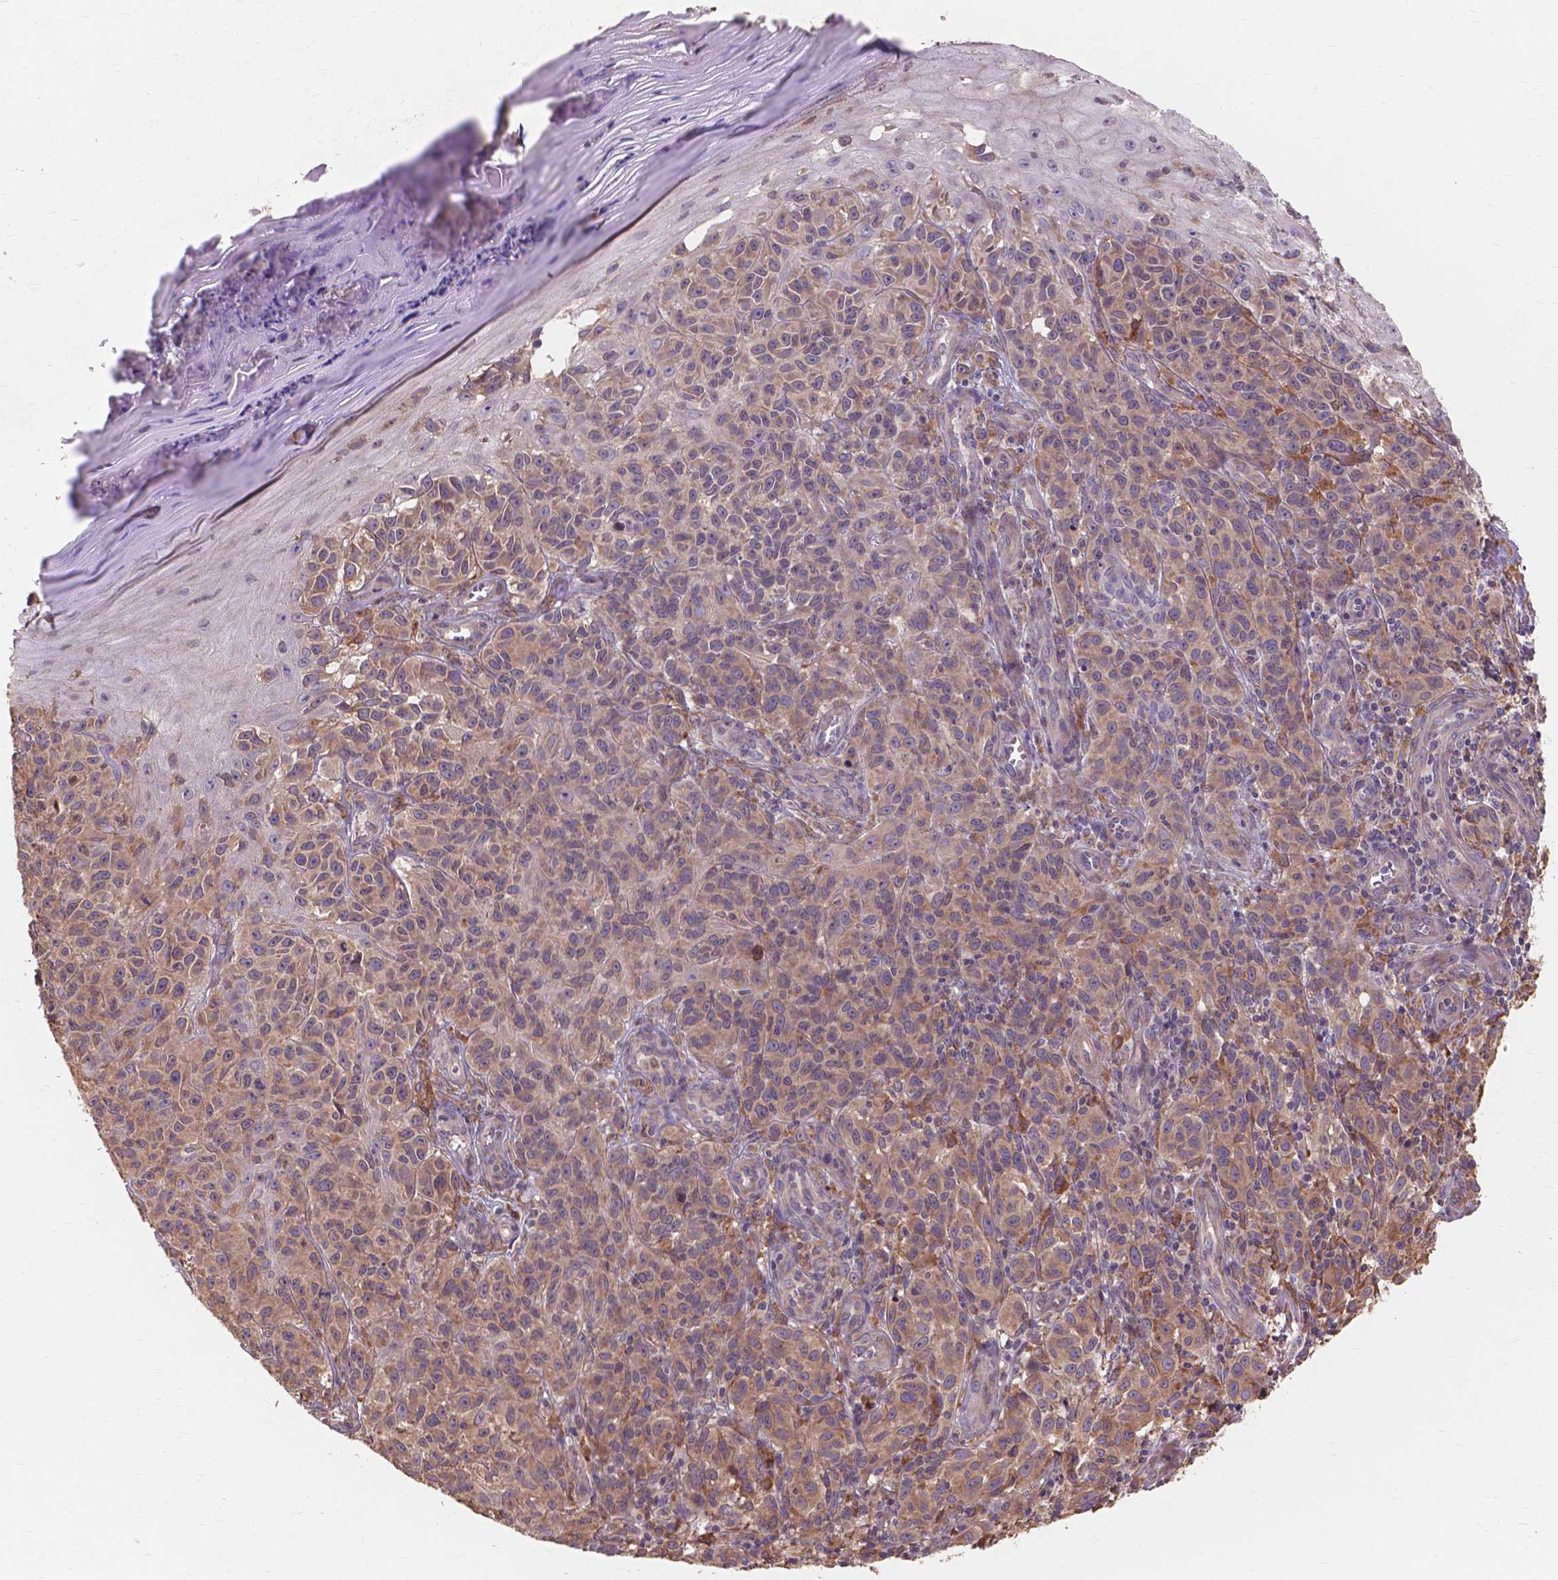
{"staining": {"intensity": "moderate", "quantity": ">75%", "location": "cytoplasmic/membranous"}, "tissue": "melanoma", "cell_type": "Tumor cells", "image_type": "cancer", "snomed": [{"axis": "morphology", "description": "Malignant melanoma, NOS"}, {"axis": "topography", "description": "Skin"}], "caption": "A photomicrograph of malignant melanoma stained for a protein displays moderate cytoplasmic/membranous brown staining in tumor cells.", "gene": "TAB2", "patient": {"sex": "female", "age": 53}}